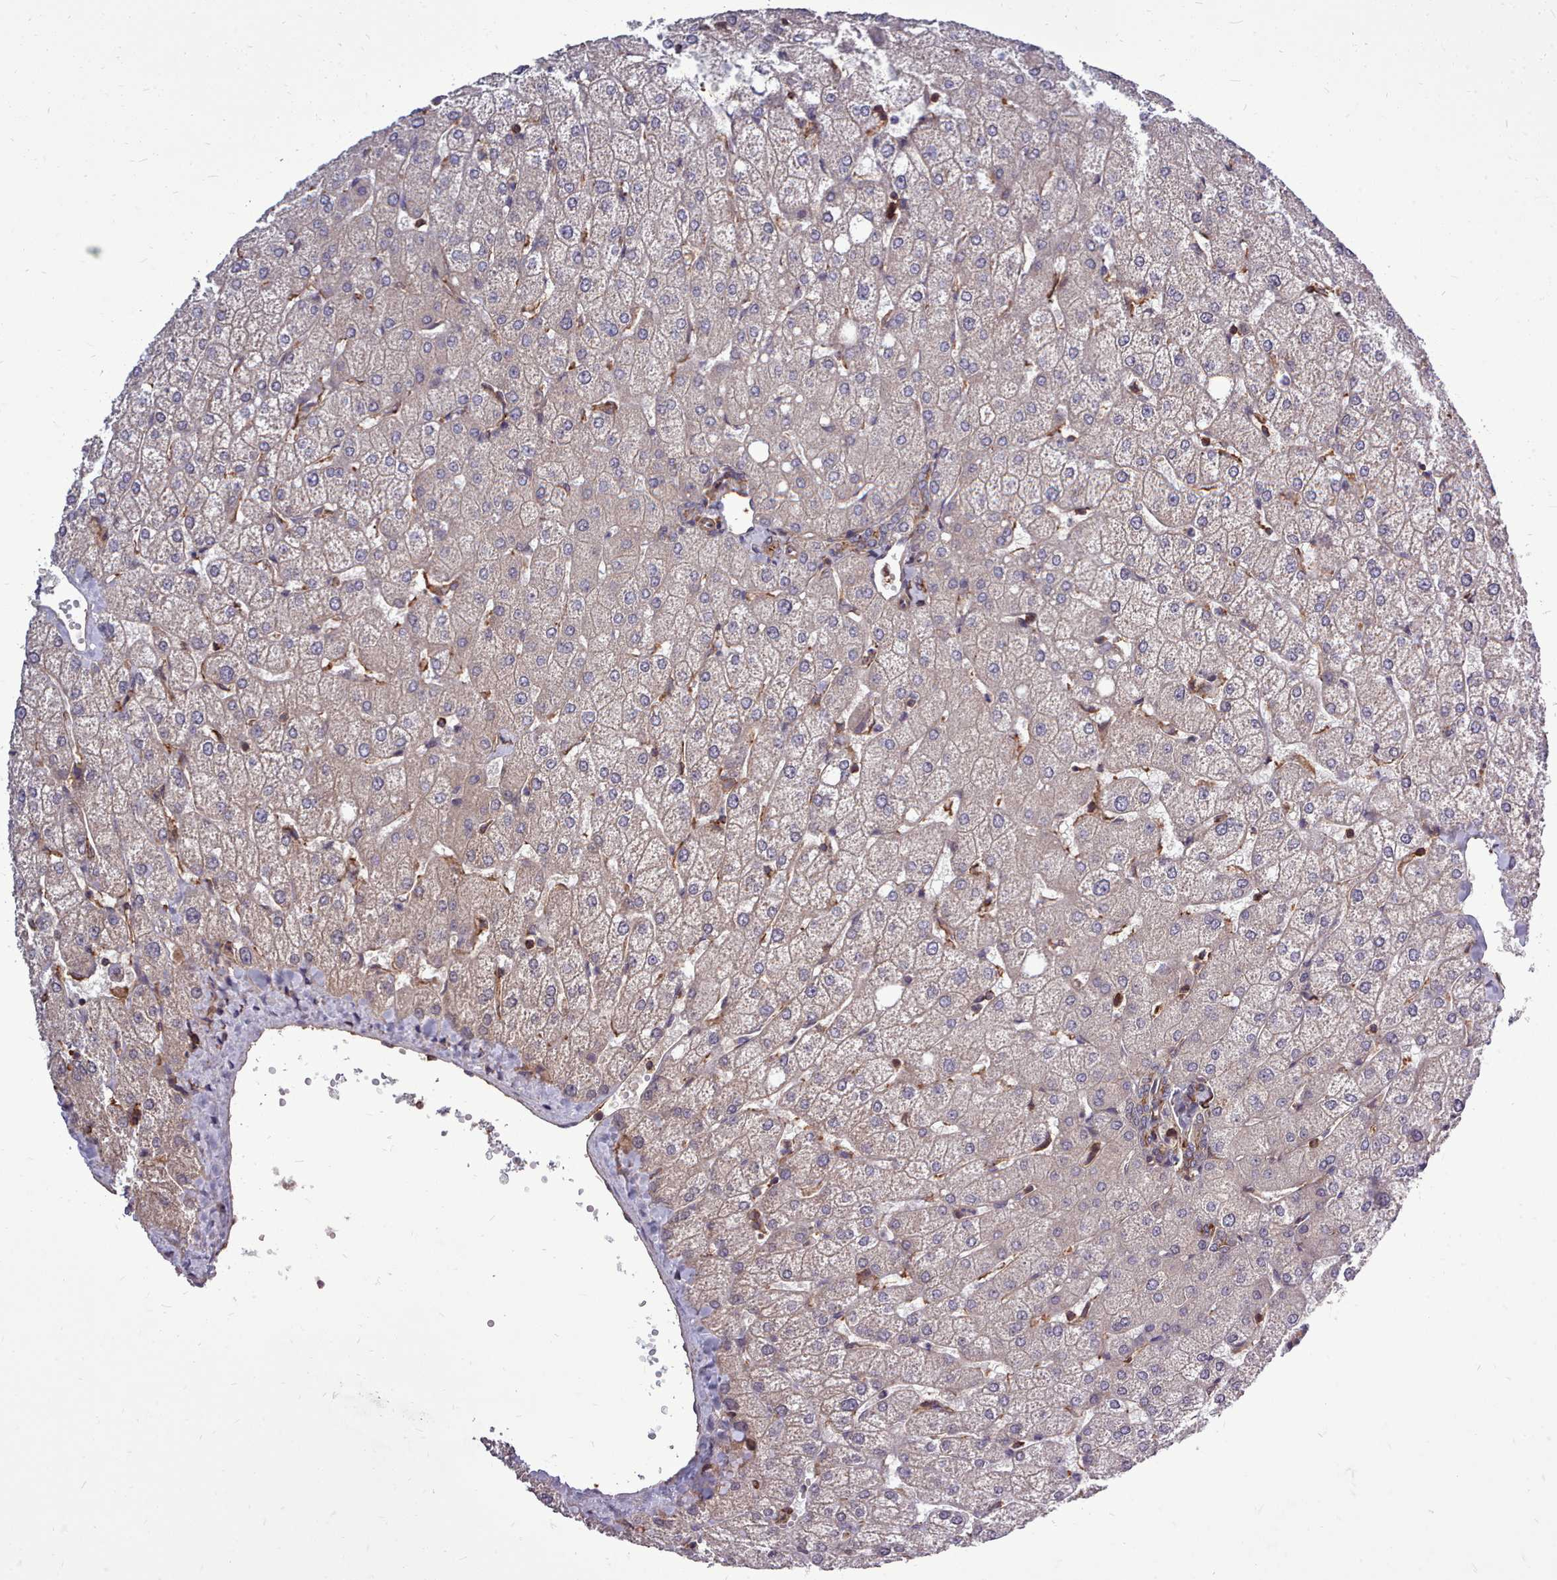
{"staining": {"intensity": "weak", "quantity": "25%-75%", "location": "cytoplasmic/membranous"}, "tissue": "liver", "cell_type": "Cholangiocytes", "image_type": "normal", "snomed": [{"axis": "morphology", "description": "Normal tissue, NOS"}, {"axis": "topography", "description": "Liver"}], "caption": "IHC image of unremarkable liver: human liver stained using immunohistochemistry (IHC) demonstrates low levels of weak protein expression localized specifically in the cytoplasmic/membranous of cholangiocytes, appearing as a cytoplasmic/membranous brown color.", "gene": "STUB1", "patient": {"sex": "female", "age": 54}}